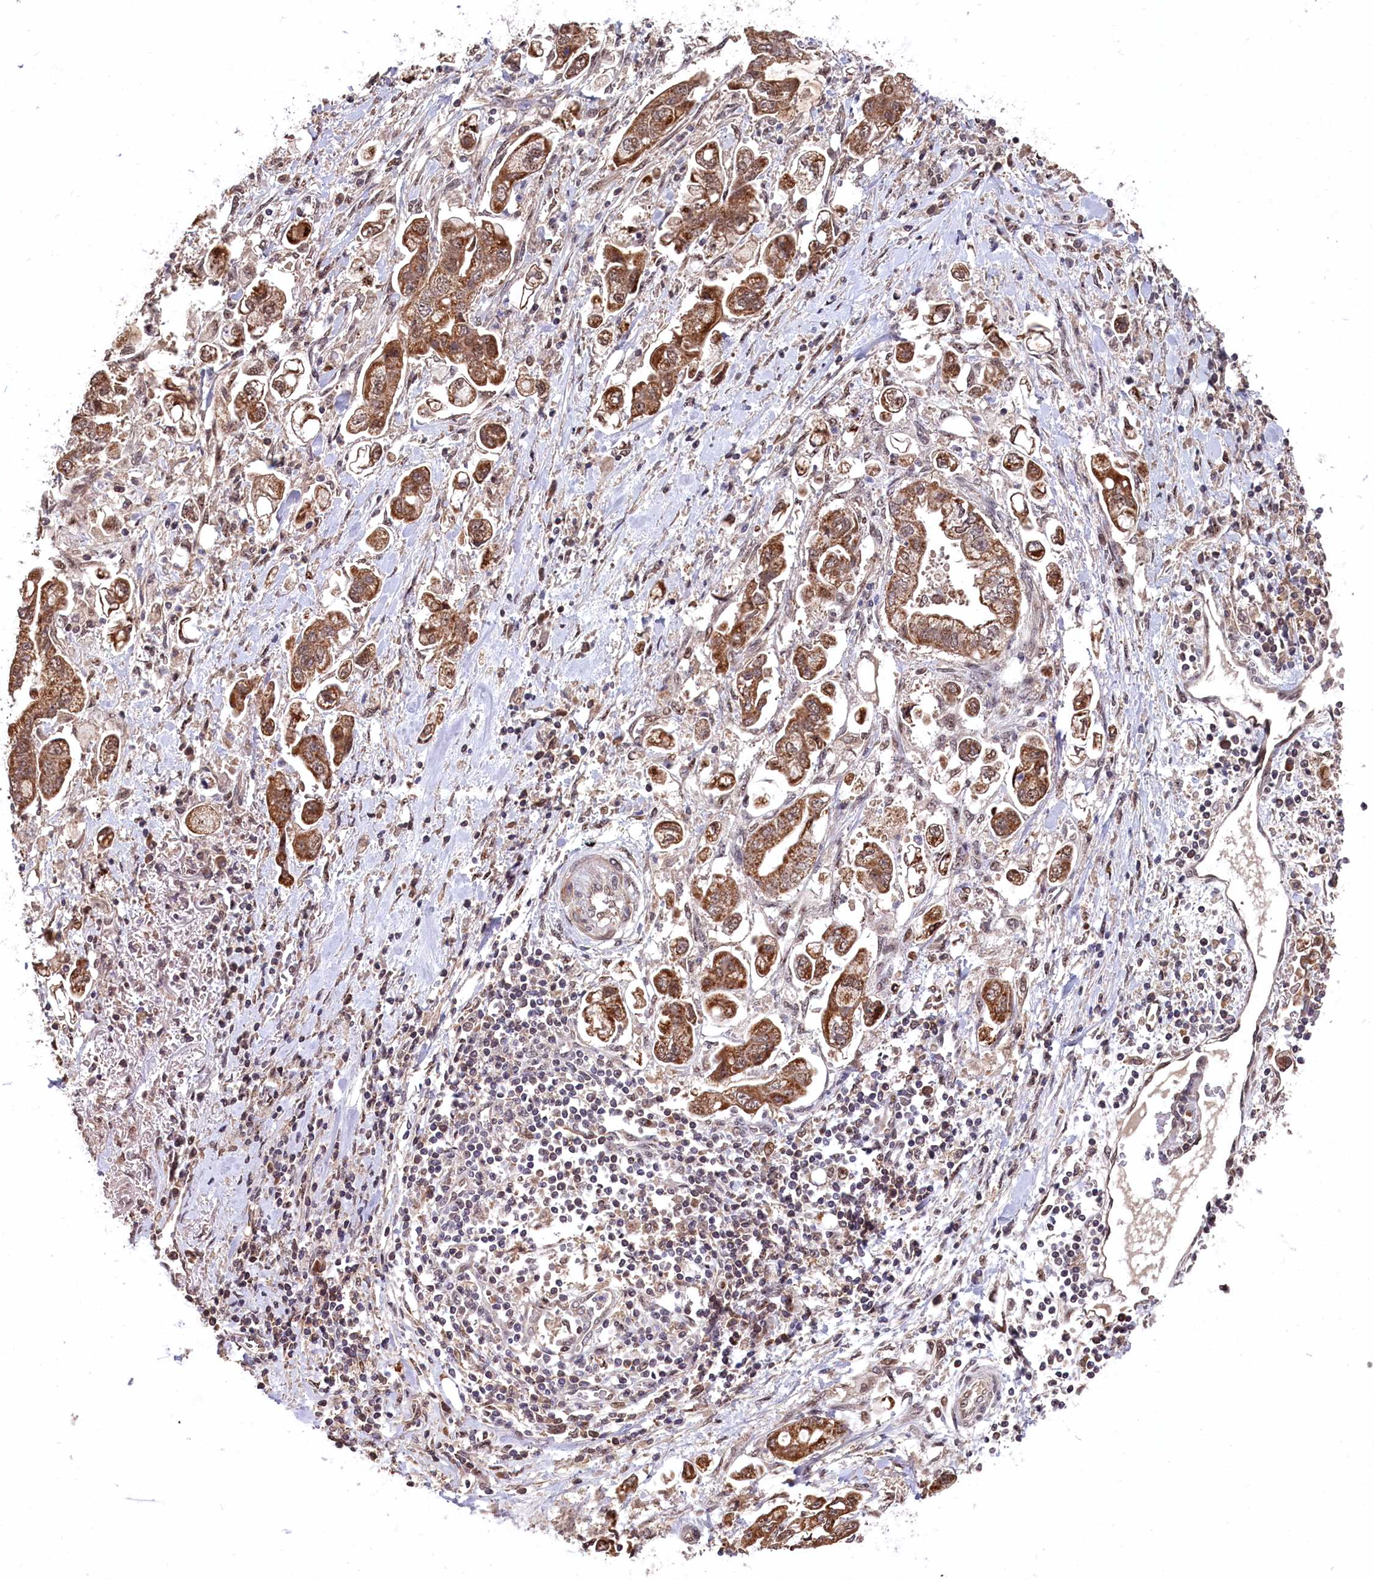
{"staining": {"intensity": "strong", "quantity": ">75%", "location": "cytoplasmic/membranous"}, "tissue": "stomach cancer", "cell_type": "Tumor cells", "image_type": "cancer", "snomed": [{"axis": "morphology", "description": "Adenocarcinoma, NOS"}, {"axis": "topography", "description": "Stomach"}], "caption": "Stomach cancer (adenocarcinoma) stained with a brown dye demonstrates strong cytoplasmic/membranous positive positivity in approximately >75% of tumor cells.", "gene": "CLPX", "patient": {"sex": "male", "age": 62}}